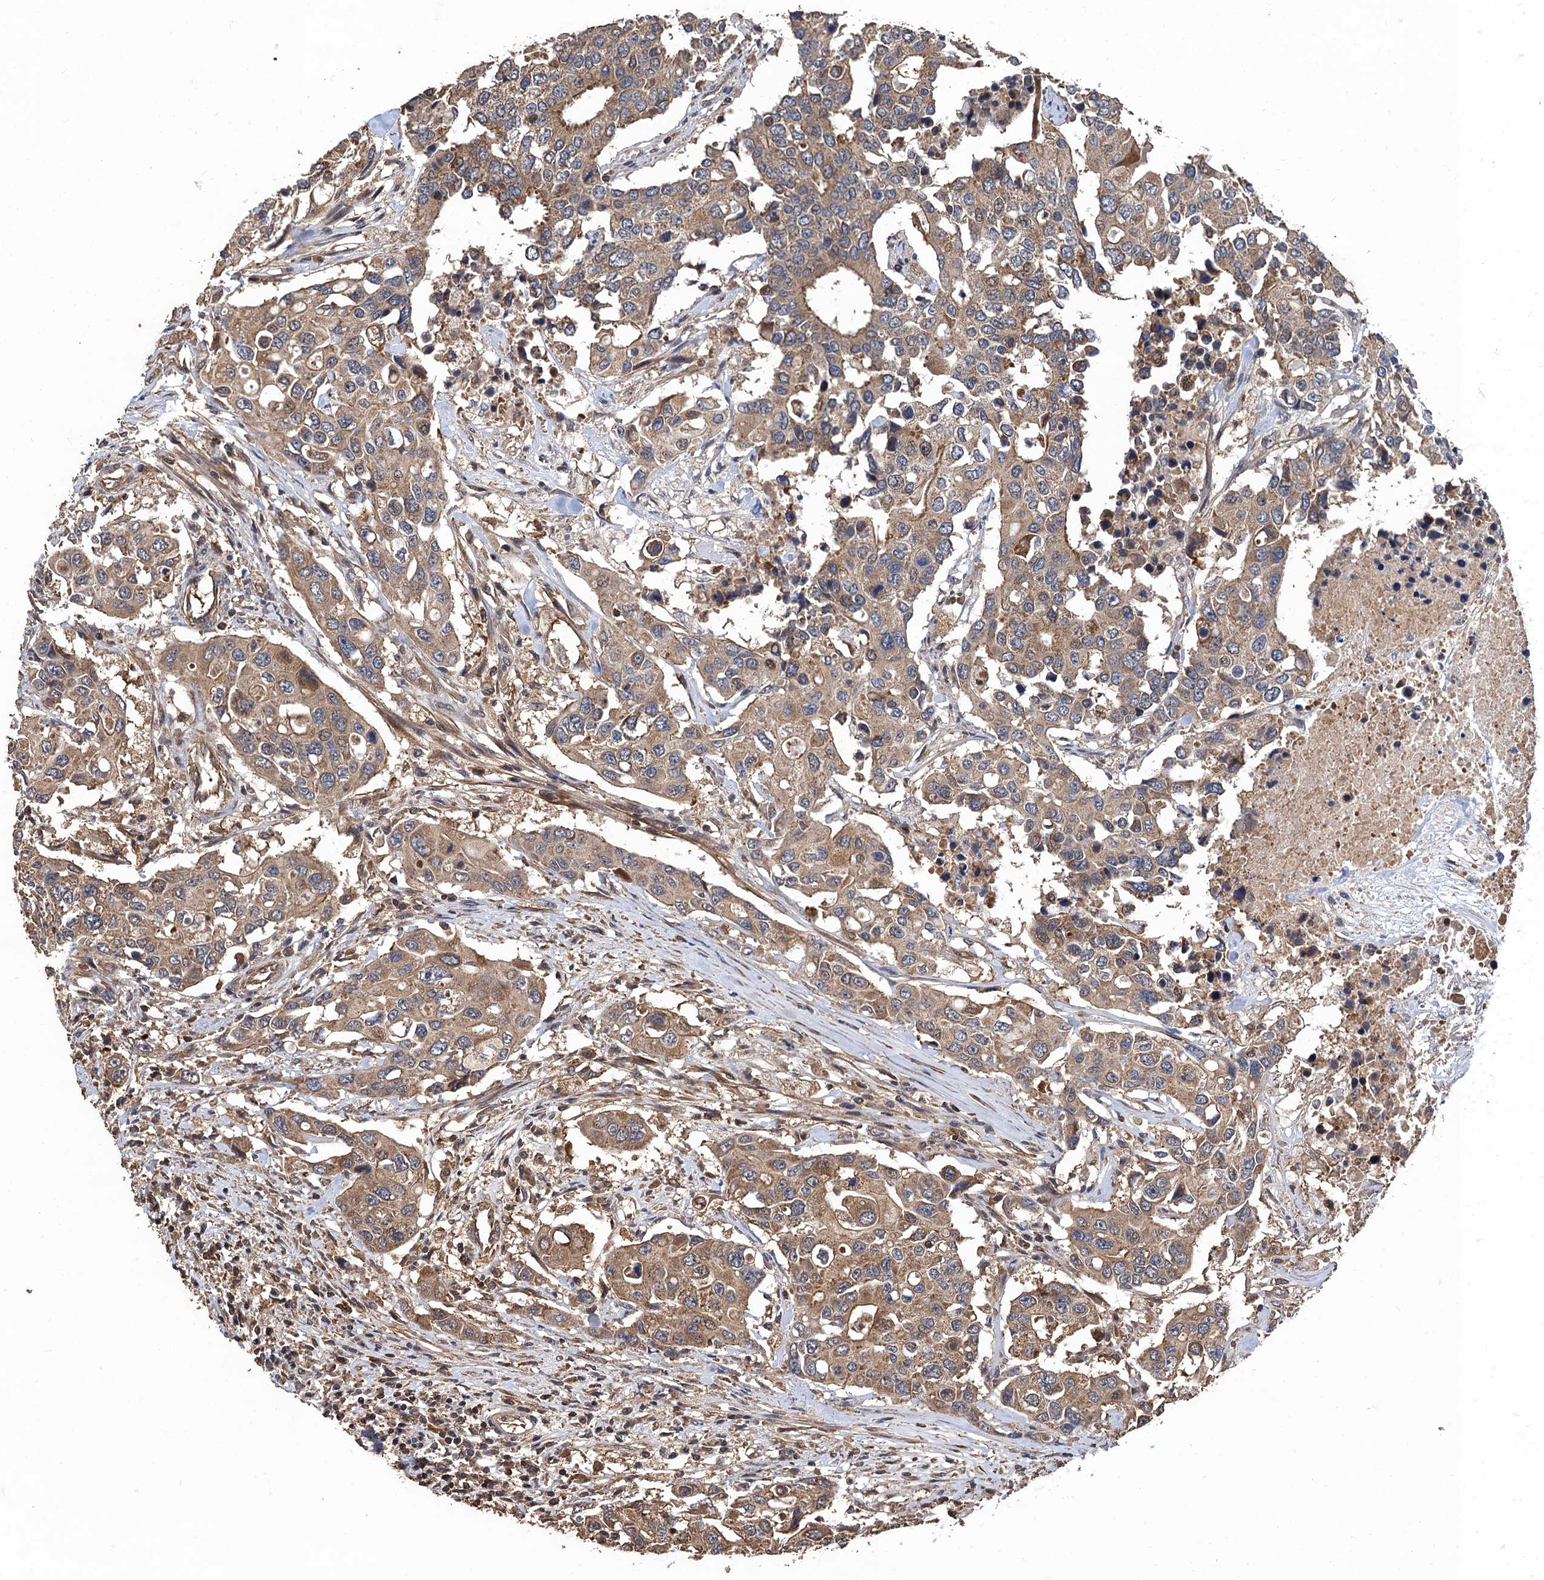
{"staining": {"intensity": "moderate", "quantity": "25%-75%", "location": "cytoplasmic/membranous"}, "tissue": "colorectal cancer", "cell_type": "Tumor cells", "image_type": "cancer", "snomed": [{"axis": "morphology", "description": "Adenocarcinoma, NOS"}, {"axis": "topography", "description": "Colon"}], "caption": "Immunohistochemistry staining of colorectal cancer (adenocarcinoma), which reveals medium levels of moderate cytoplasmic/membranous positivity in approximately 25%-75% of tumor cells indicating moderate cytoplasmic/membranous protein positivity. The staining was performed using DAB (brown) for protein detection and nuclei were counterstained in hematoxylin (blue).", "gene": "PPP4R1", "patient": {"sex": "male", "age": 77}}